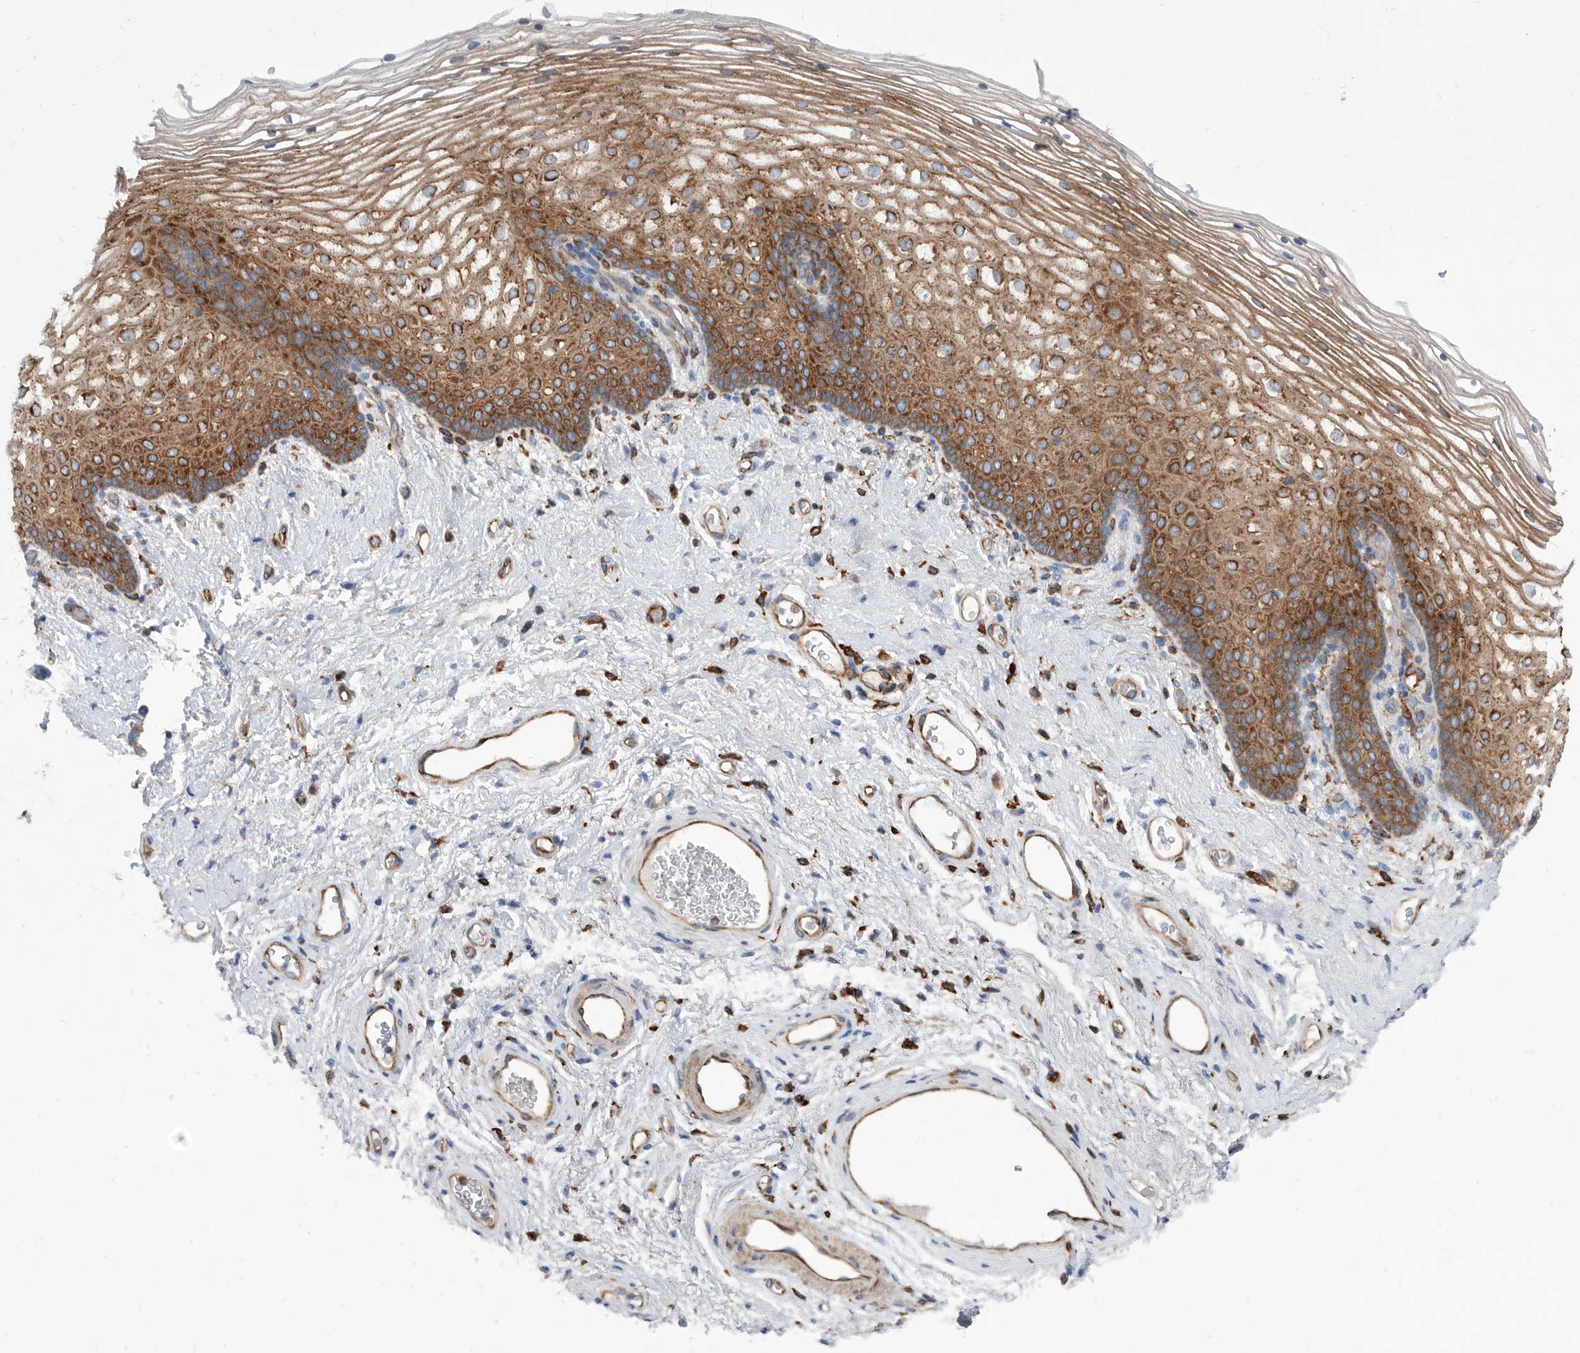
{"staining": {"intensity": "strong", "quantity": "25%-75%", "location": "cytoplasmic/membranous"}, "tissue": "vagina", "cell_type": "Squamous epithelial cells", "image_type": "normal", "snomed": [{"axis": "morphology", "description": "Normal tissue, NOS"}, {"axis": "topography", "description": "Vagina"}], "caption": "Vagina stained with IHC reveals strong cytoplasmic/membranous expression in approximately 25%-75% of squamous epithelial cells. Nuclei are stained in blue.", "gene": "SMG7", "patient": {"sex": "female", "age": 60}}